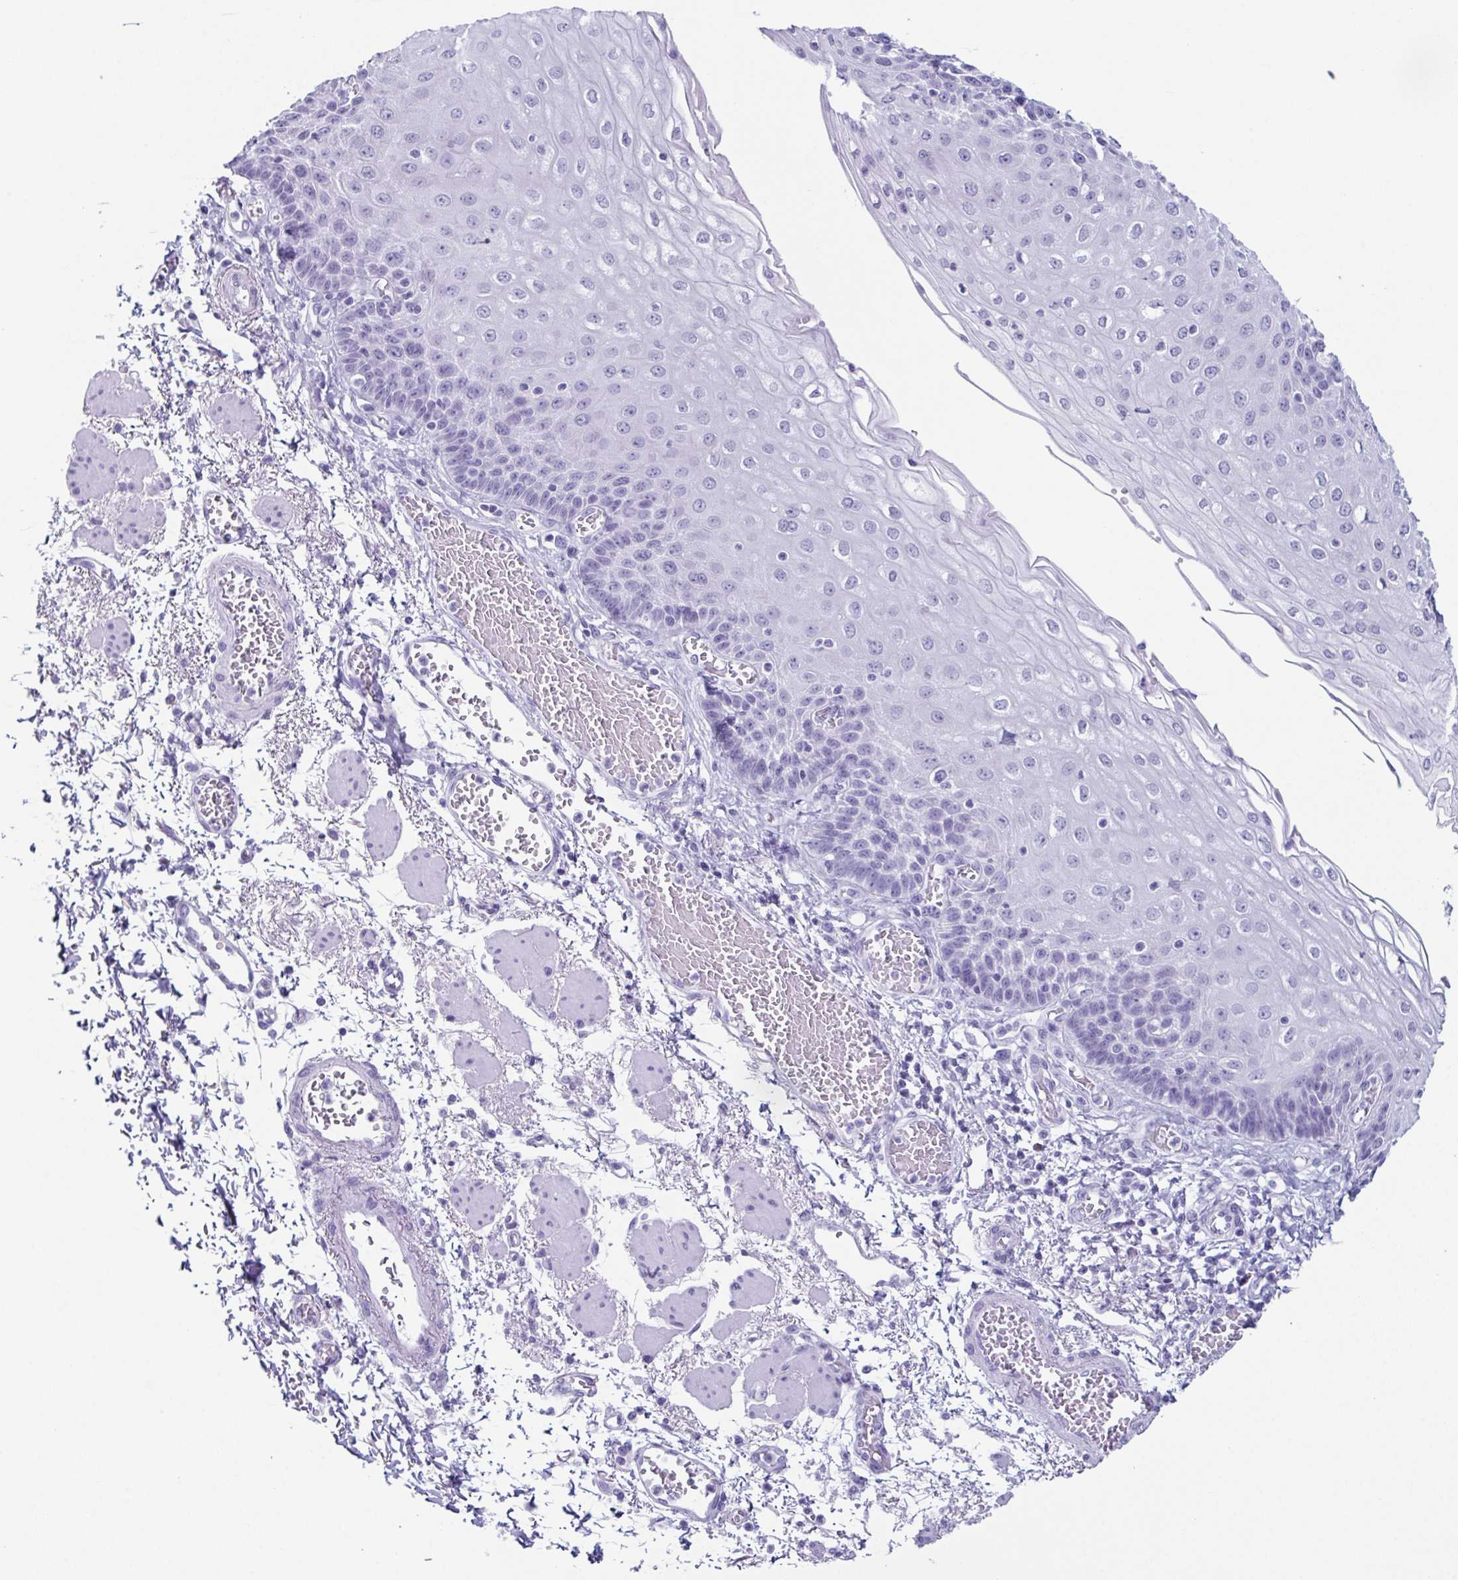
{"staining": {"intensity": "negative", "quantity": "none", "location": "none"}, "tissue": "esophagus", "cell_type": "Squamous epithelial cells", "image_type": "normal", "snomed": [{"axis": "morphology", "description": "Normal tissue, NOS"}, {"axis": "morphology", "description": "Adenocarcinoma, NOS"}, {"axis": "topography", "description": "Esophagus"}], "caption": "The micrograph demonstrates no staining of squamous epithelial cells in unremarkable esophagus.", "gene": "ENKUR", "patient": {"sex": "male", "age": 81}}